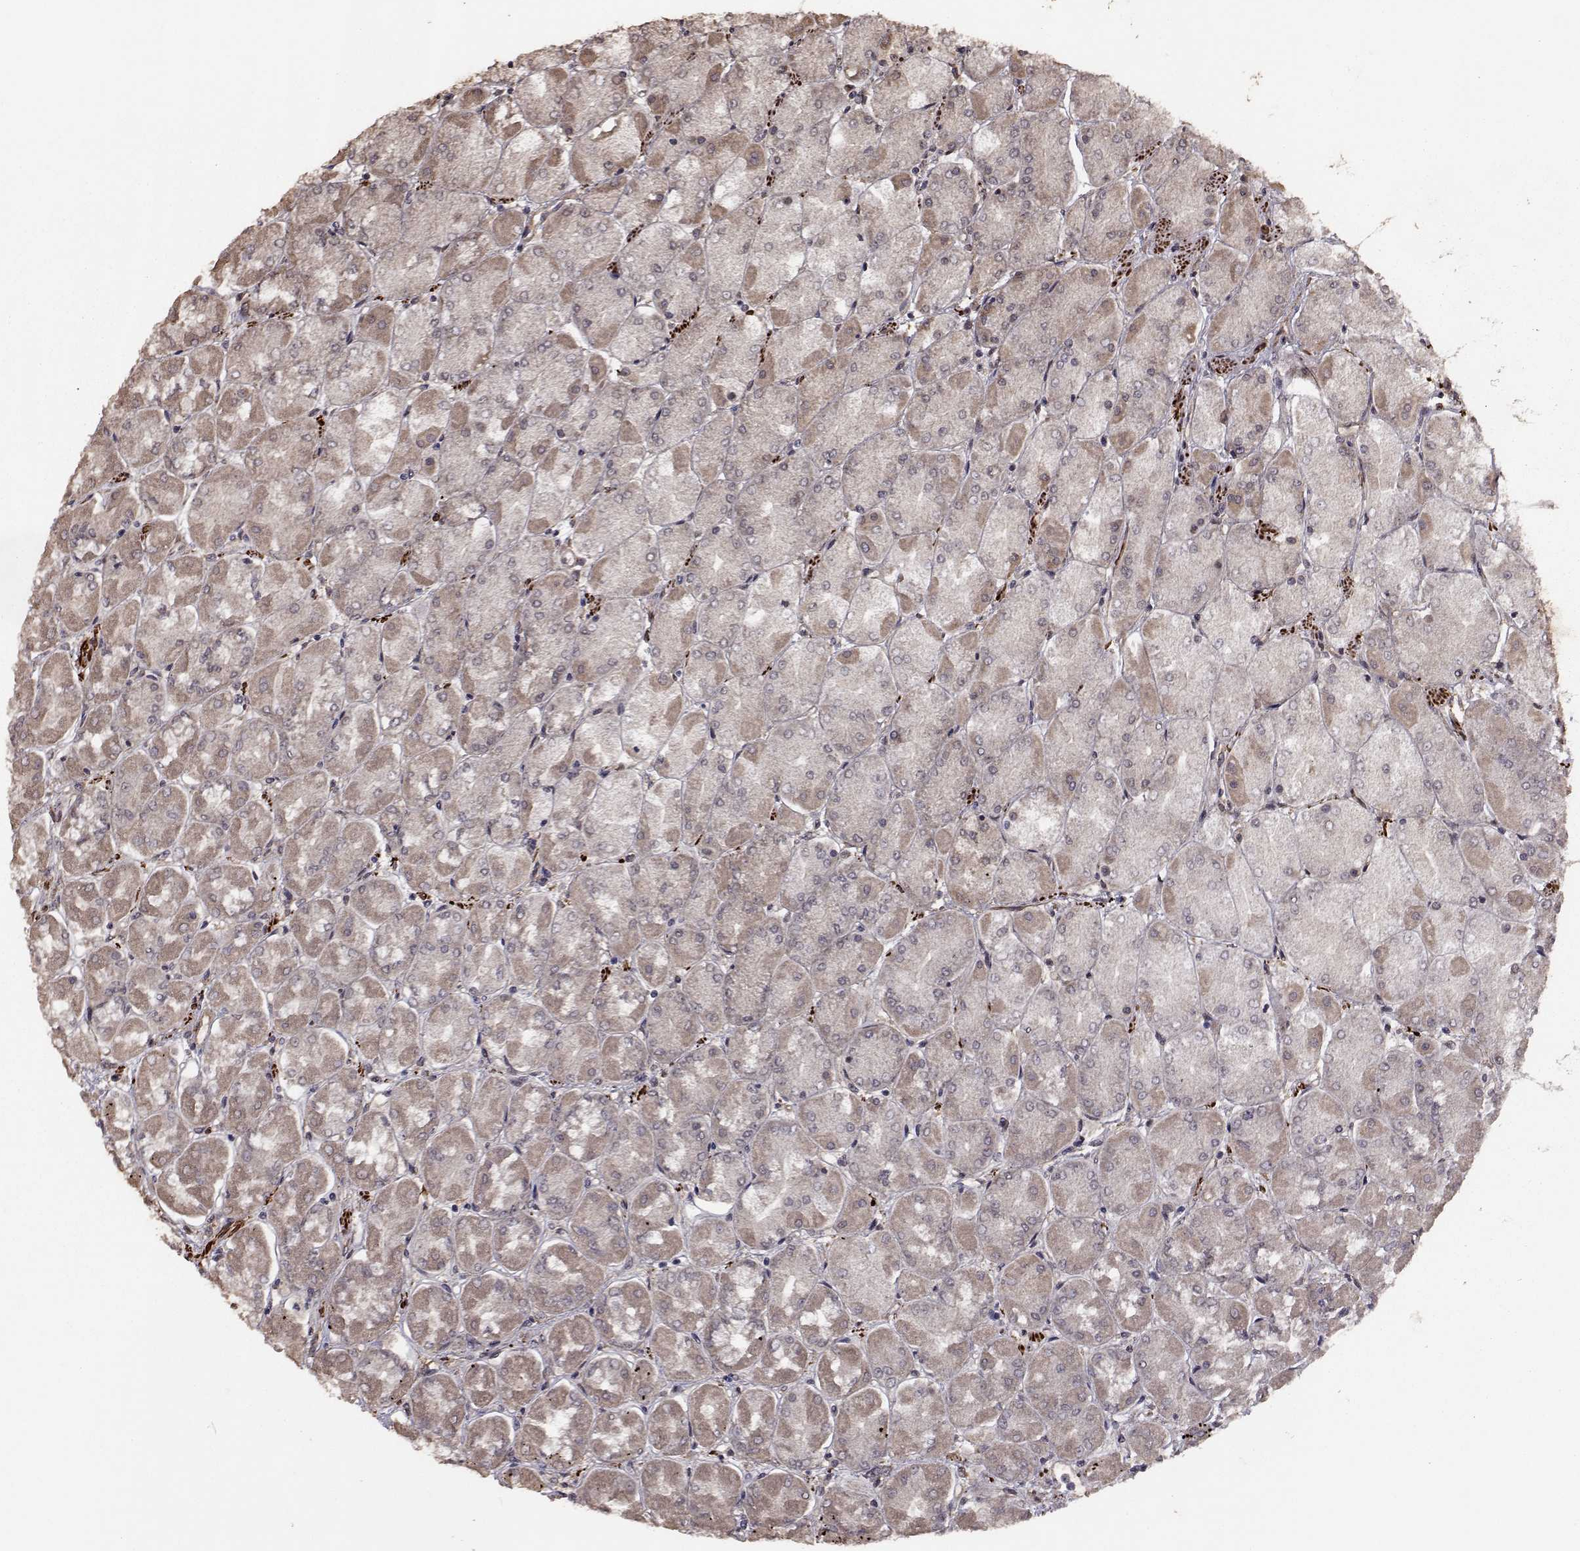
{"staining": {"intensity": "weak", "quantity": ">75%", "location": "cytoplasmic/membranous"}, "tissue": "stomach", "cell_type": "Glandular cells", "image_type": "normal", "snomed": [{"axis": "morphology", "description": "Normal tissue, NOS"}, {"axis": "topography", "description": "Stomach, upper"}], "caption": "Immunohistochemical staining of unremarkable stomach shows low levels of weak cytoplasmic/membranous expression in about >75% of glandular cells.", "gene": "TRIP10", "patient": {"sex": "male", "age": 60}}